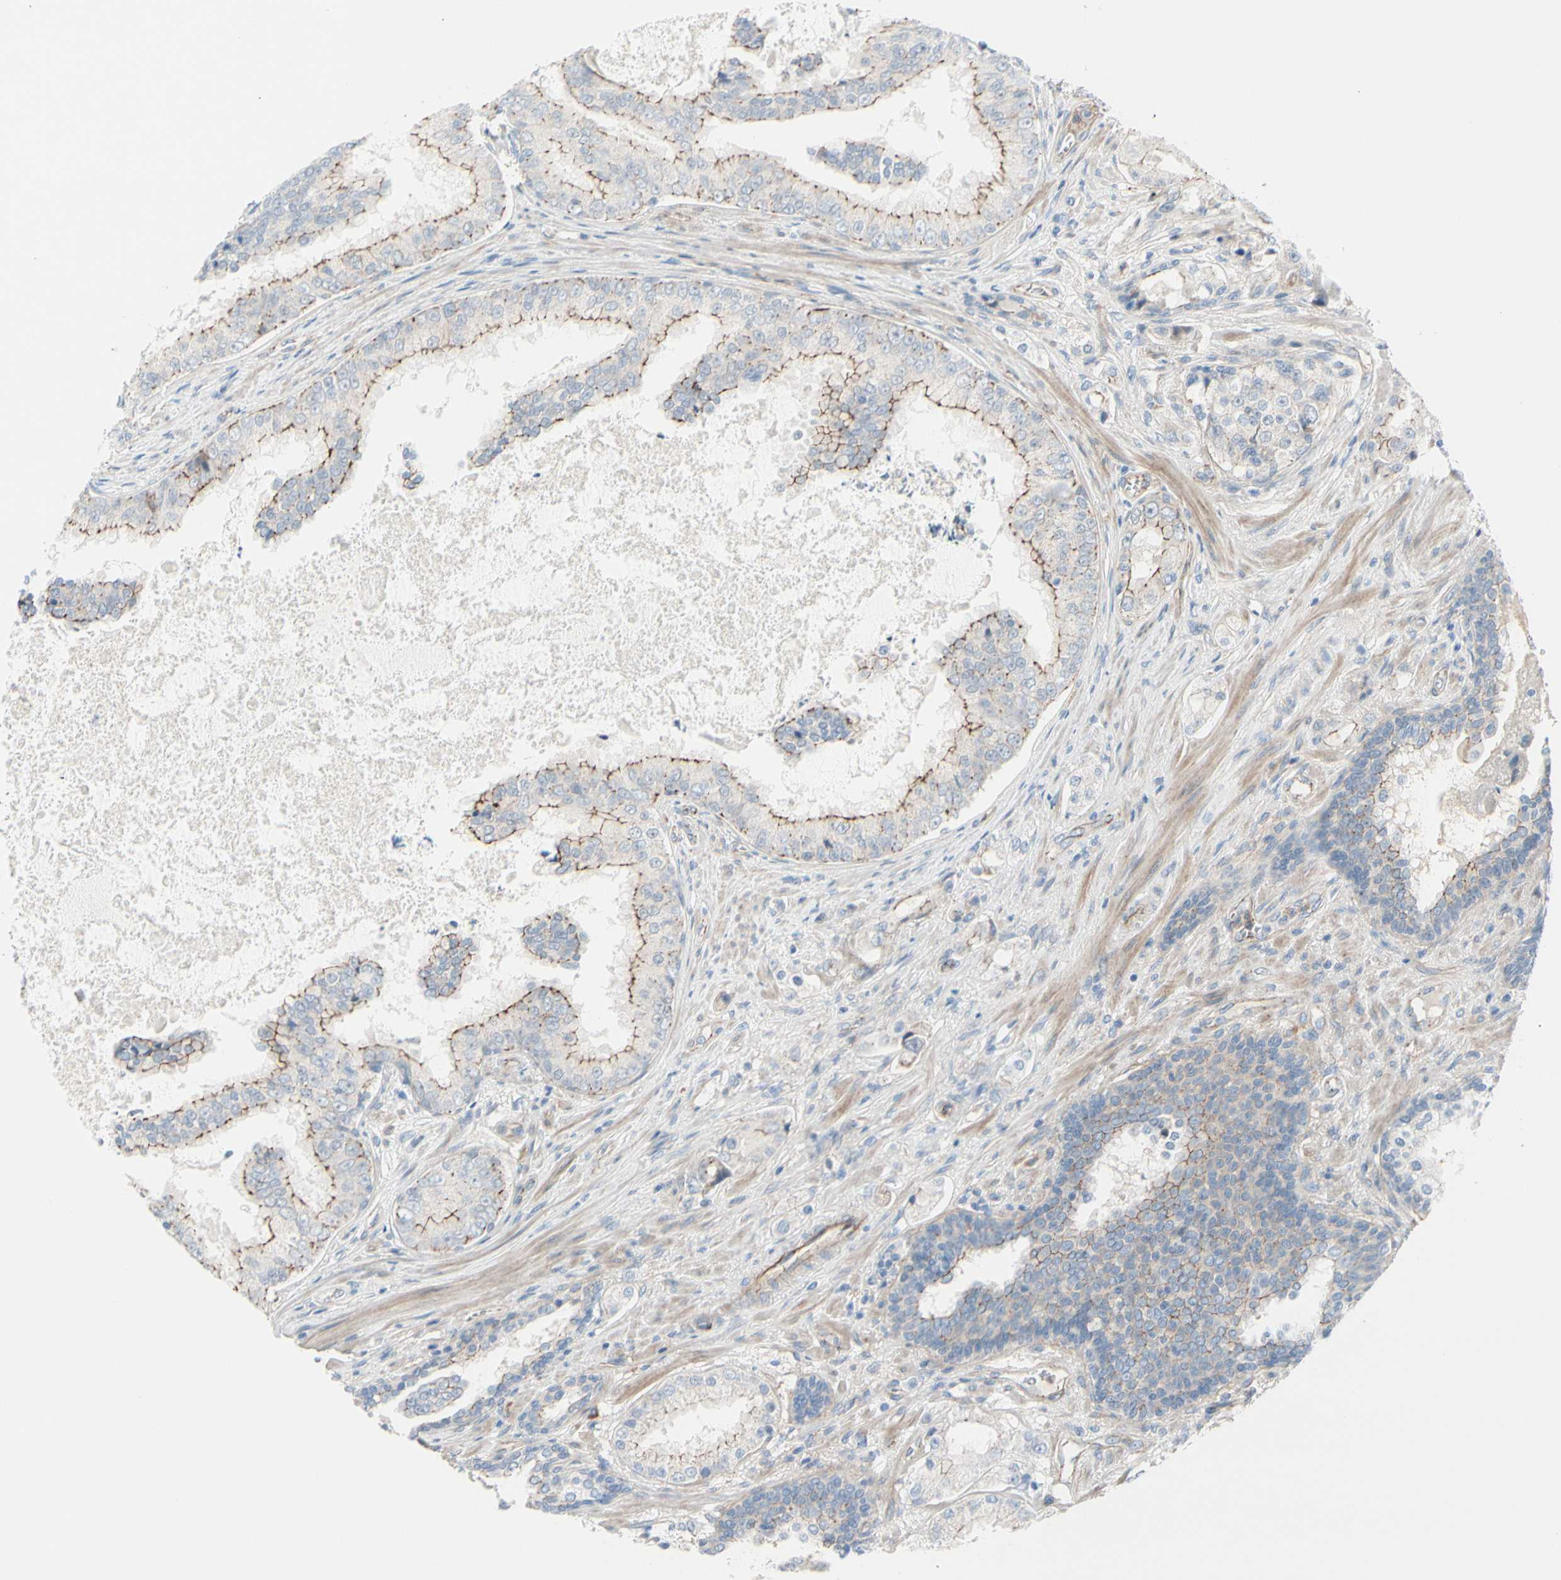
{"staining": {"intensity": "weak", "quantity": "25%-75%", "location": "cytoplasmic/membranous"}, "tissue": "prostate cancer", "cell_type": "Tumor cells", "image_type": "cancer", "snomed": [{"axis": "morphology", "description": "Adenocarcinoma, High grade"}, {"axis": "topography", "description": "Prostate"}], "caption": "Immunohistochemical staining of prostate cancer exhibits weak cytoplasmic/membranous protein staining in approximately 25%-75% of tumor cells.", "gene": "TJP1", "patient": {"sex": "male", "age": 73}}